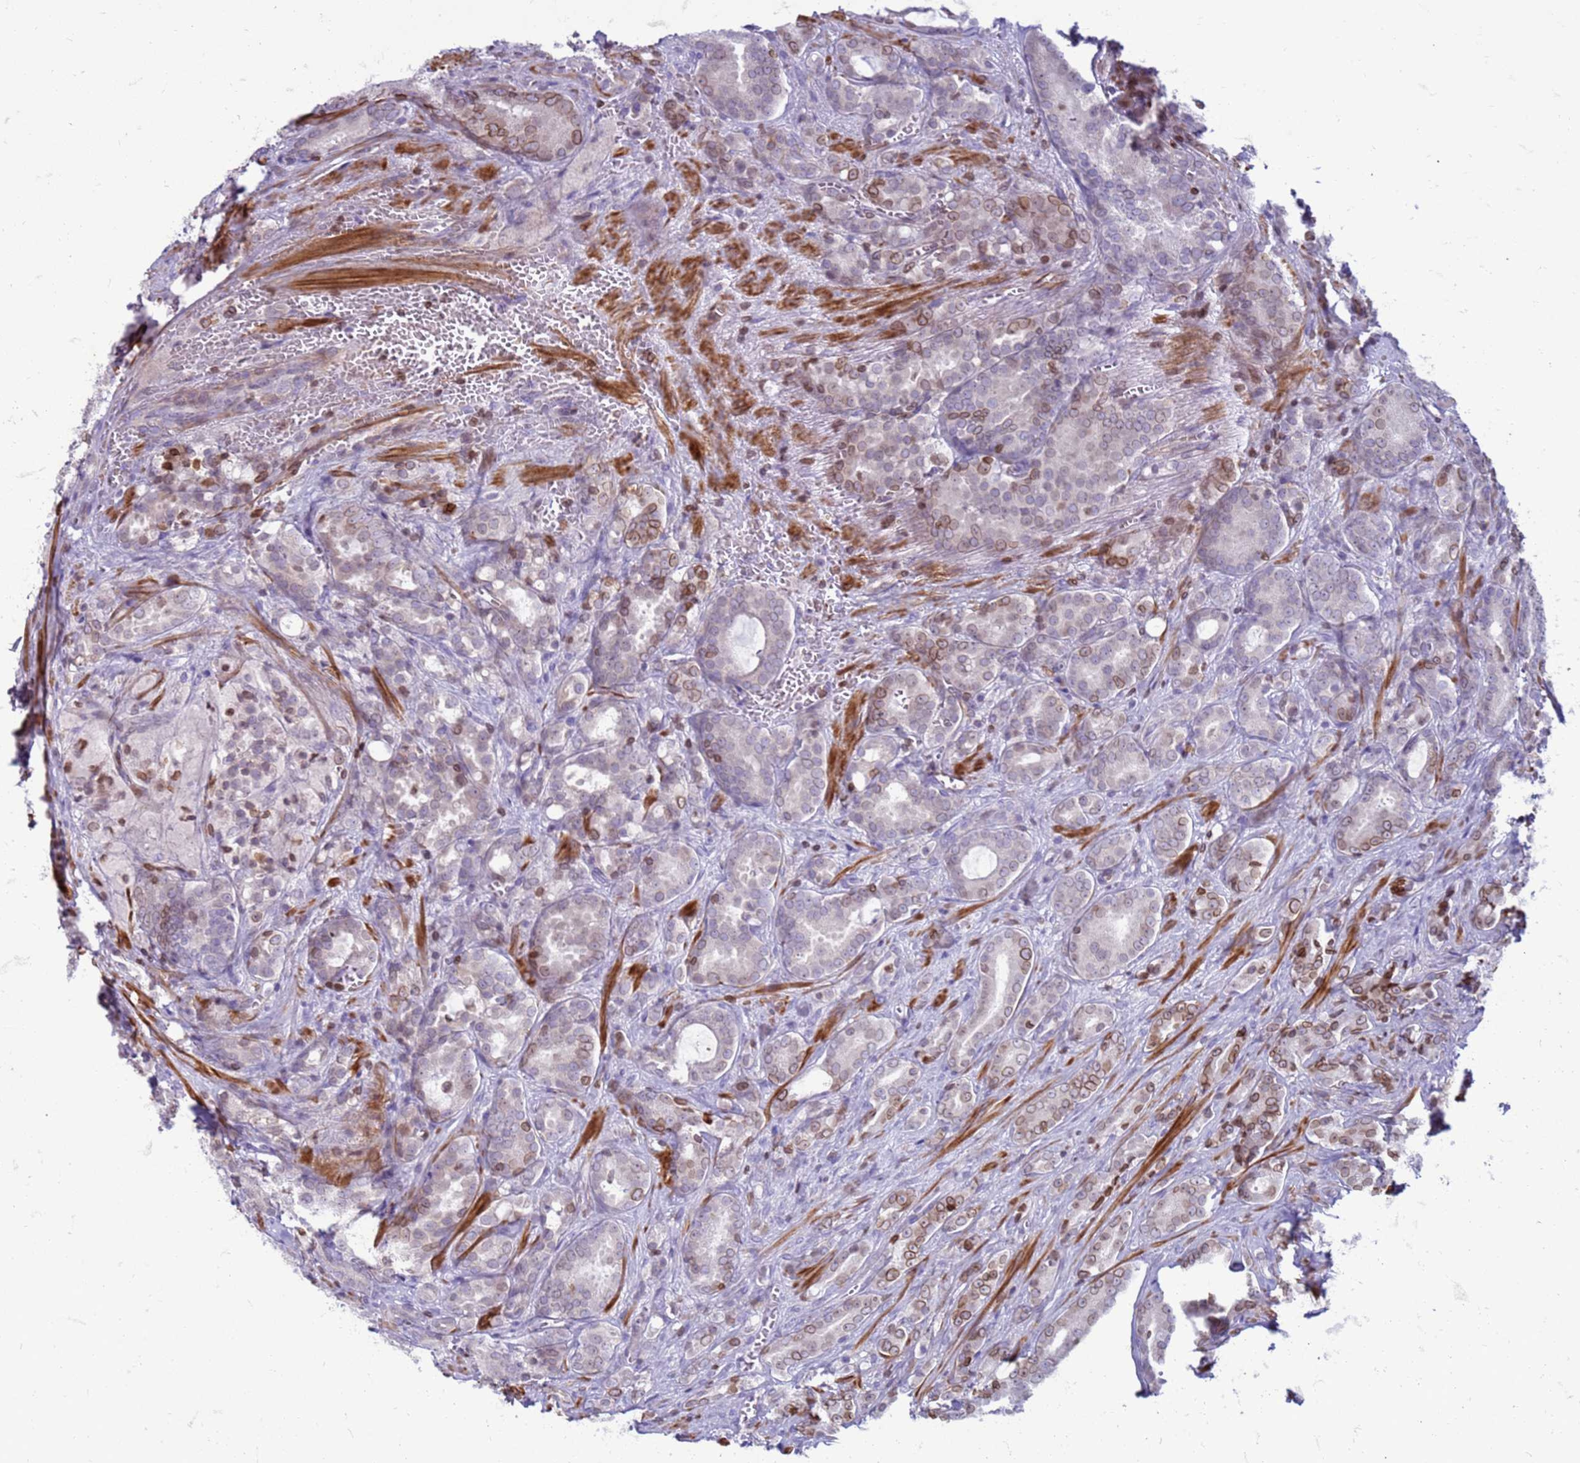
{"staining": {"intensity": "moderate", "quantity": "<25%", "location": "cytoplasmic/membranous,nuclear"}, "tissue": "prostate cancer", "cell_type": "Tumor cells", "image_type": "cancer", "snomed": [{"axis": "morphology", "description": "Adenocarcinoma, High grade"}, {"axis": "topography", "description": "Prostate"}], "caption": "An IHC image of neoplastic tissue is shown. Protein staining in brown labels moderate cytoplasmic/membranous and nuclear positivity in prostate adenocarcinoma (high-grade) within tumor cells.", "gene": "METTL25B", "patient": {"sex": "male", "age": 72}}